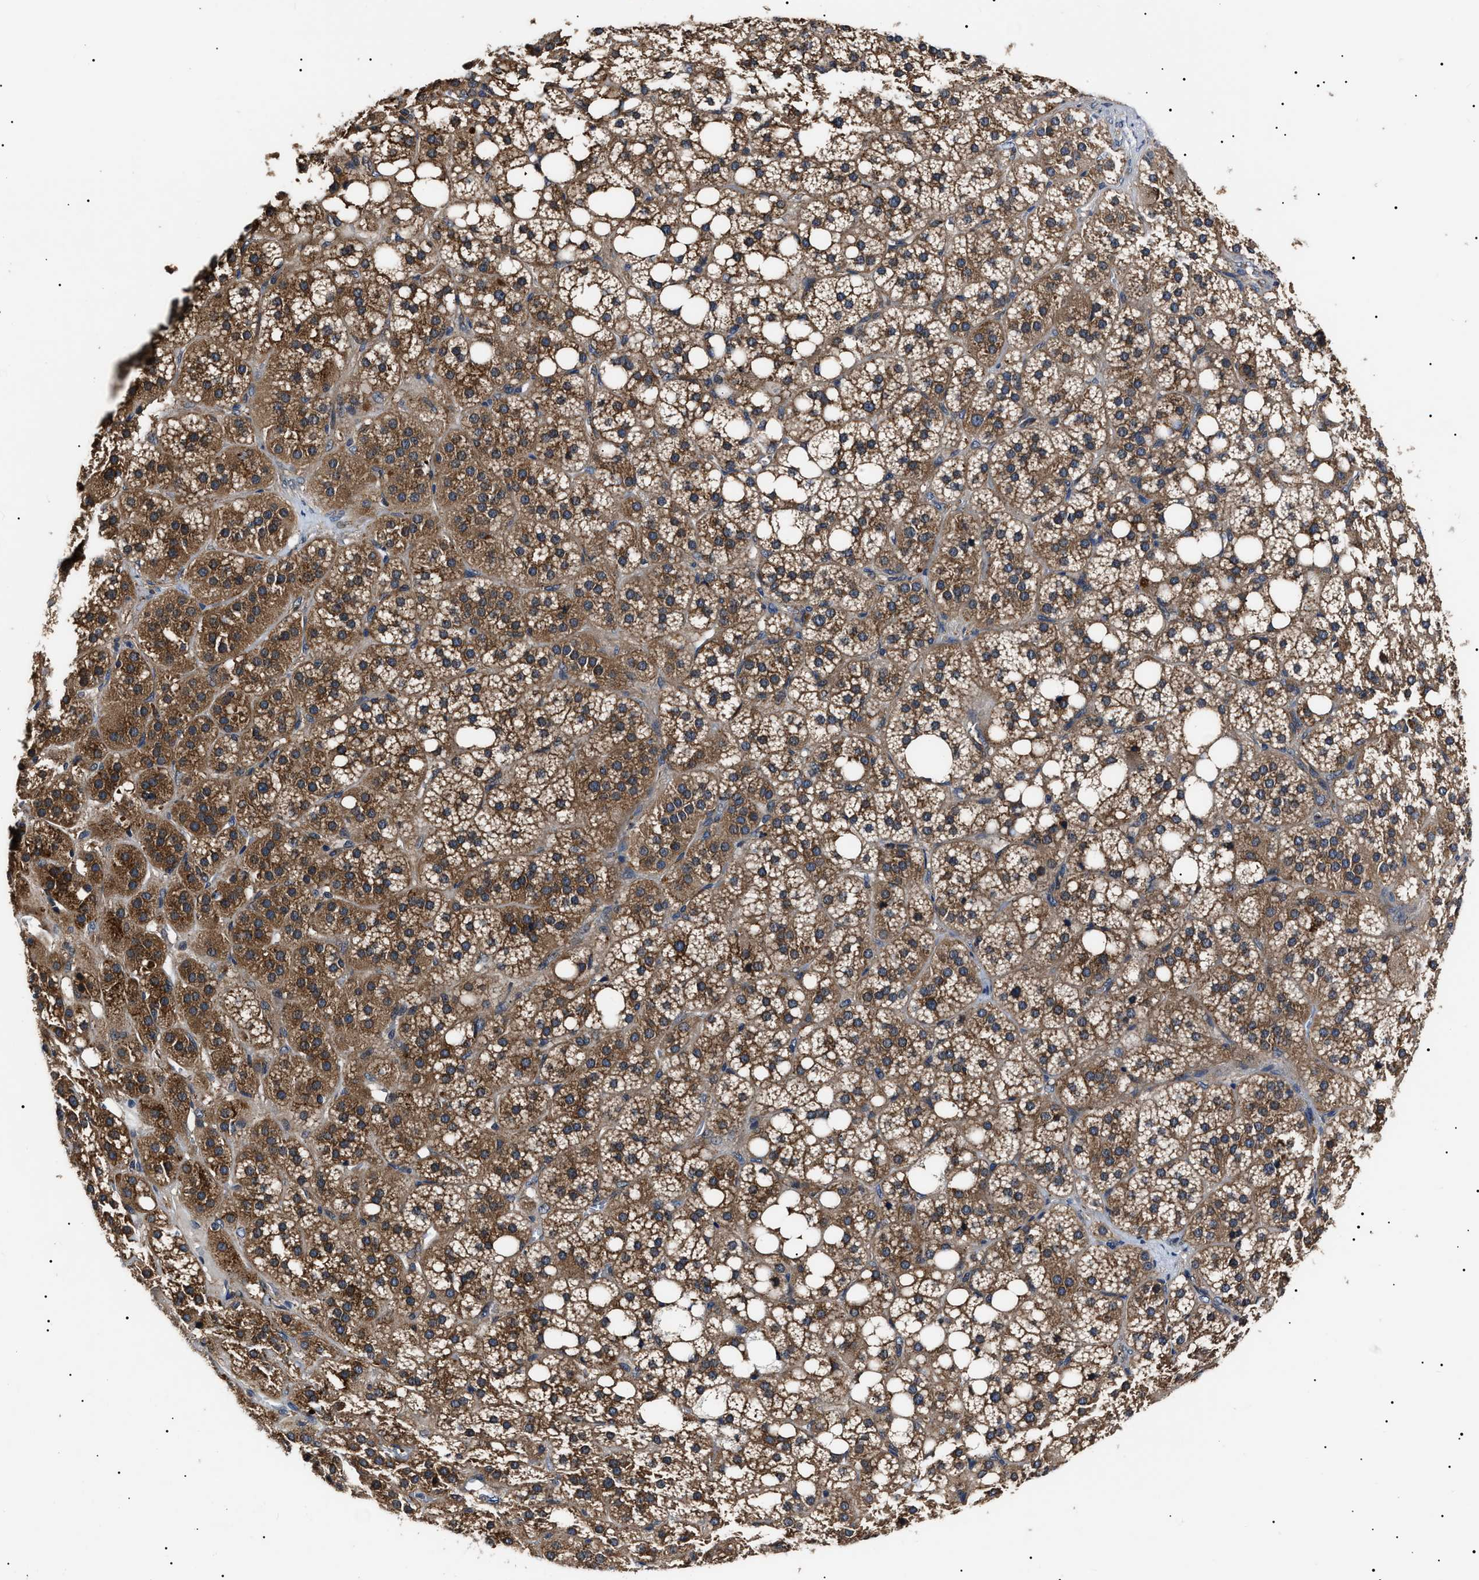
{"staining": {"intensity": "moderate", "quantity": ">75%", "location": "cytoplasmic/membranous"}, "tissue": "adrenal gland", "cell_type": "Glandular cells", "image_type": "normal", "snomed": [{"axis": "morphology", "description": "Normal tissue, NOS"}, {"axis": "topography", "description": "Adrenal gland"}], "caption": "Immunohistochemical staining of normal adrenal gland reveals >75% levels of moderate cytoplasmic/membranous protein expression in approximately >75% of glandular cells.", "gene": "CCT8", "patient": {"sex": "female", "age": 59}}